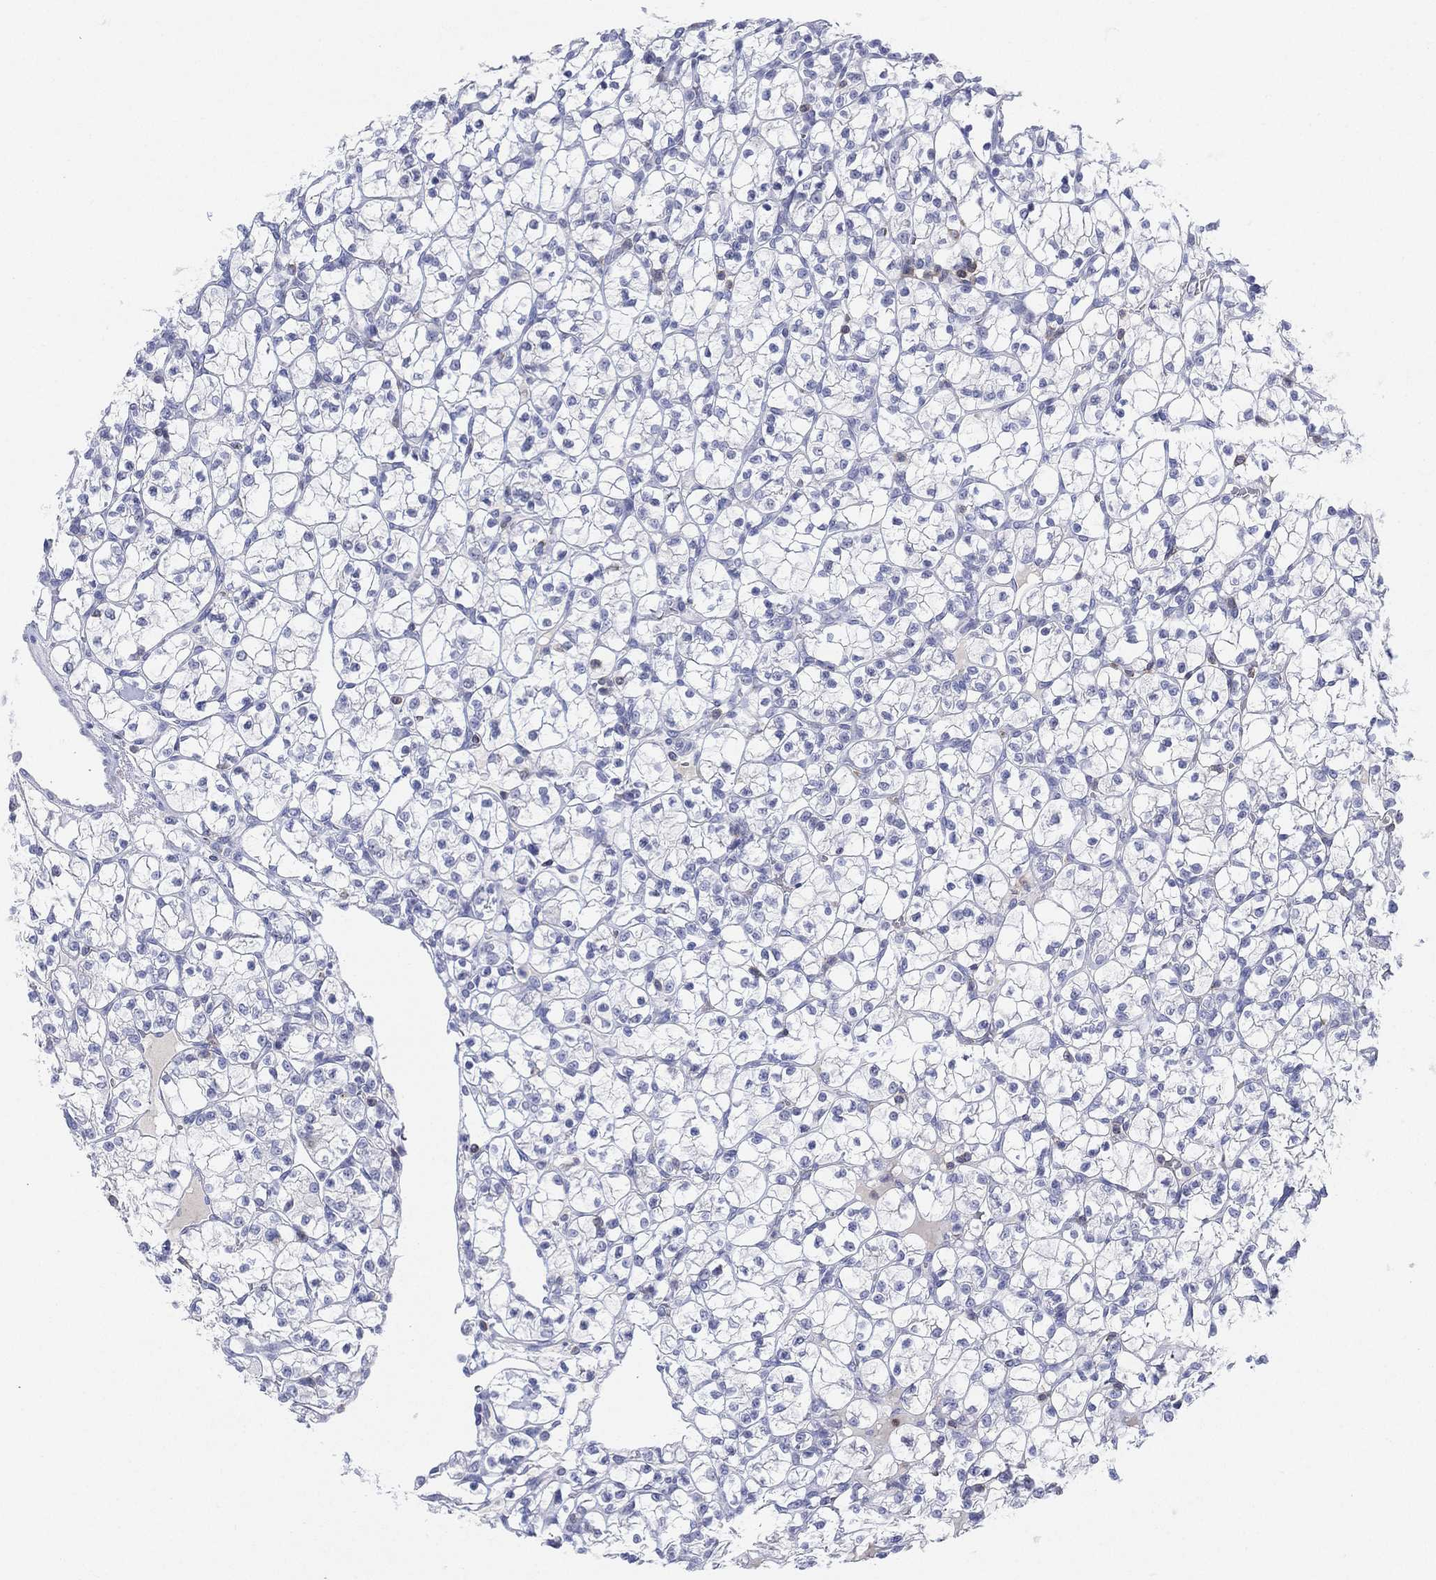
{"staining": {"intensity": "negative", "quantity": "none", "location": "none"}, "tissue": "renal cancer", "cell_type": "Tumor cells", "image_type": "cancer", "snomed": [{"axis": "morphology", "description": "Adenocarcinoma, NOS"}, {"axis": "topography", "description": "Kidney"}], "caption": "Tumor cells show no significant expression in adenocarcinoma (renal).", "gene": "SEPTIN1", "patient": {"sex": "female", "age": 89}}